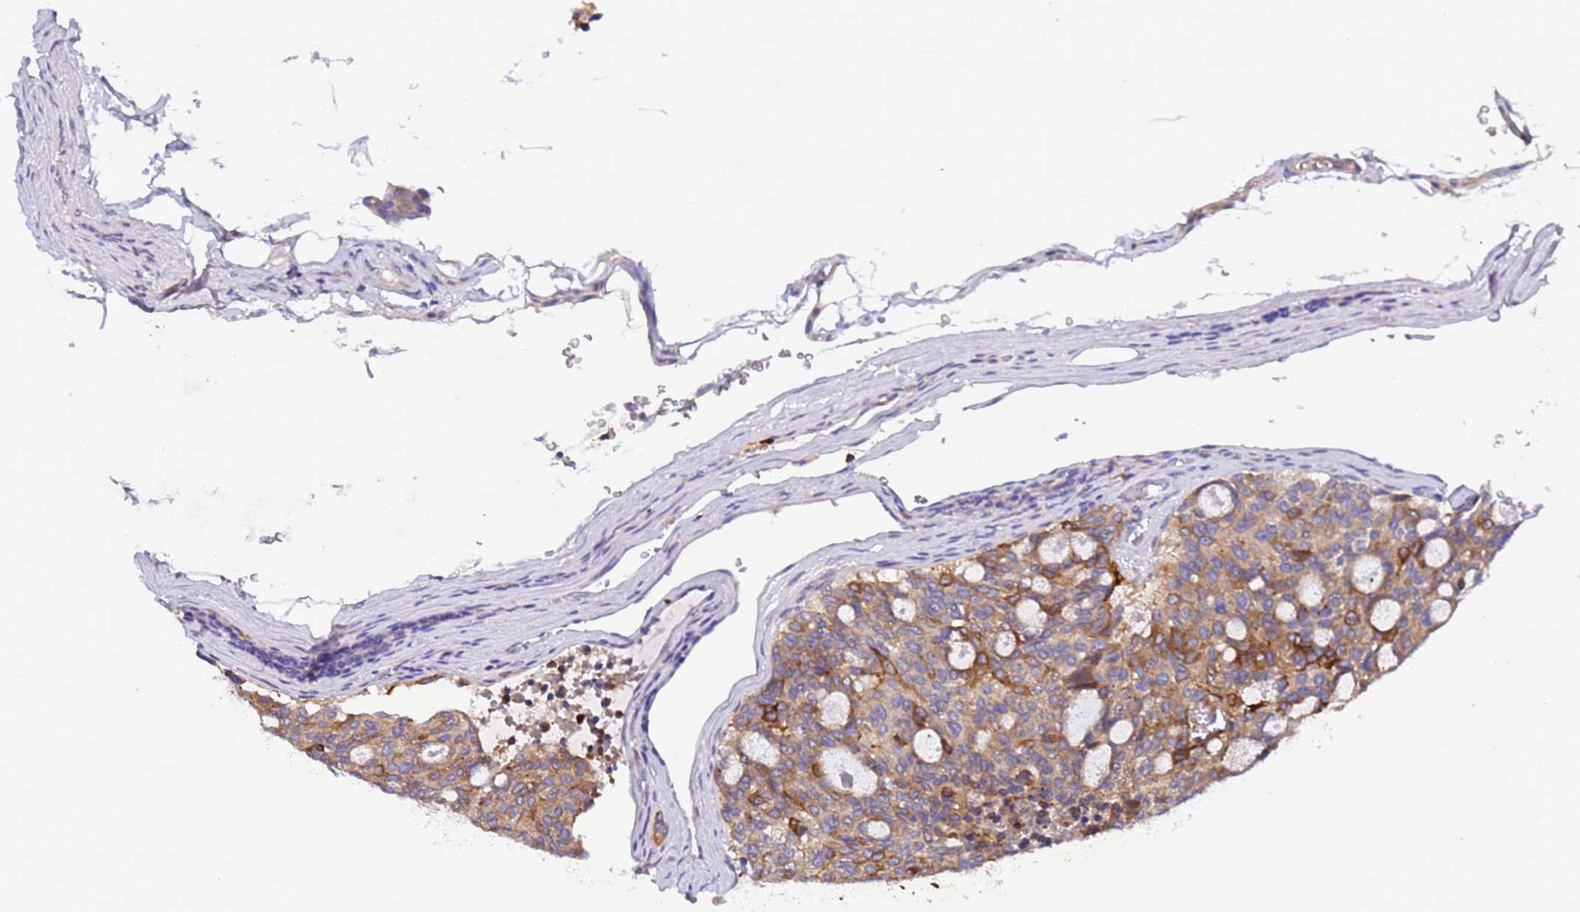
{"staining": {"intensity": "moderate", "quantity": "<25%", "location": "cytoplasmic/membranous"}, "tissue": "carcinoid", "cell_type": "Tumor cells", "image_type": "cancer", "snomed": [{"axis": "morphology", "description": "Carcinoid, malignant, NOS"}, {"axis": "topography", "description": "Pancreas"}], "caption": "A high-resolution histopathology image shows immunohistochemistry (IHC) staining of carcinoid, which displays moderate cytoplasmic/membranous expression in approximately <25% of tumor cells.", "gene": "PAQR7", "patient": {"sex": "female", "age": 54}}